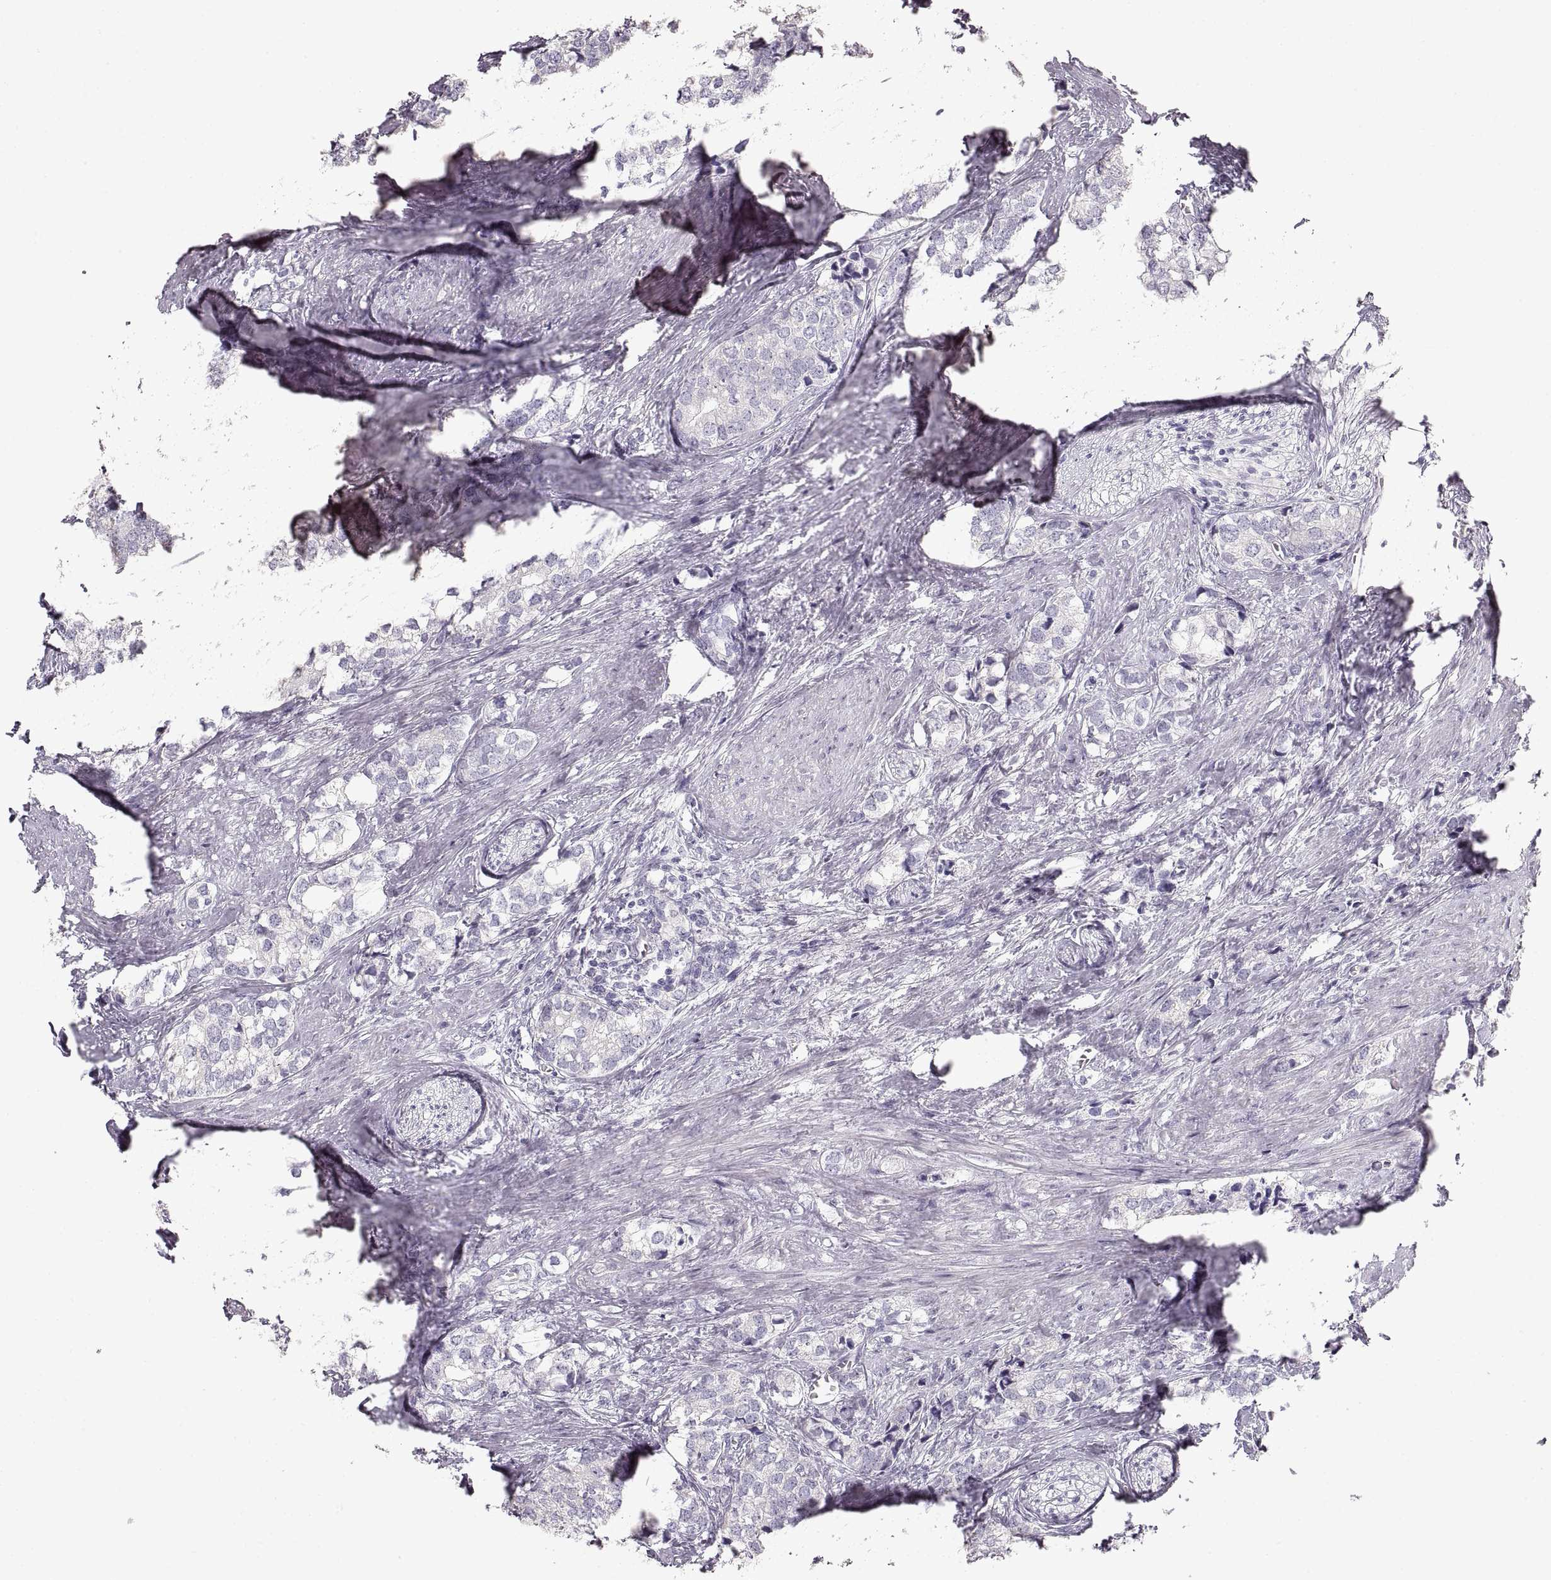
{"staining": {"intensity": "negative", "quantity": "none", "location": "none"}, "tissue": "prostate cancer", "cell_type": "Tumor cells", "image_type": "cancer", "snomed": [{"axis": "morphology", "description": "Adenocarcinoma, NOS"}, {"axis": "topography", "description": "Prostate and seminal vesicle, NOS"}], "caption": "Image shows no protein positivity in tumor cells of prostate adenocarcinoma tissue.", "gene": "ZP3", "patient": {"sex": "male", "age": 63}}